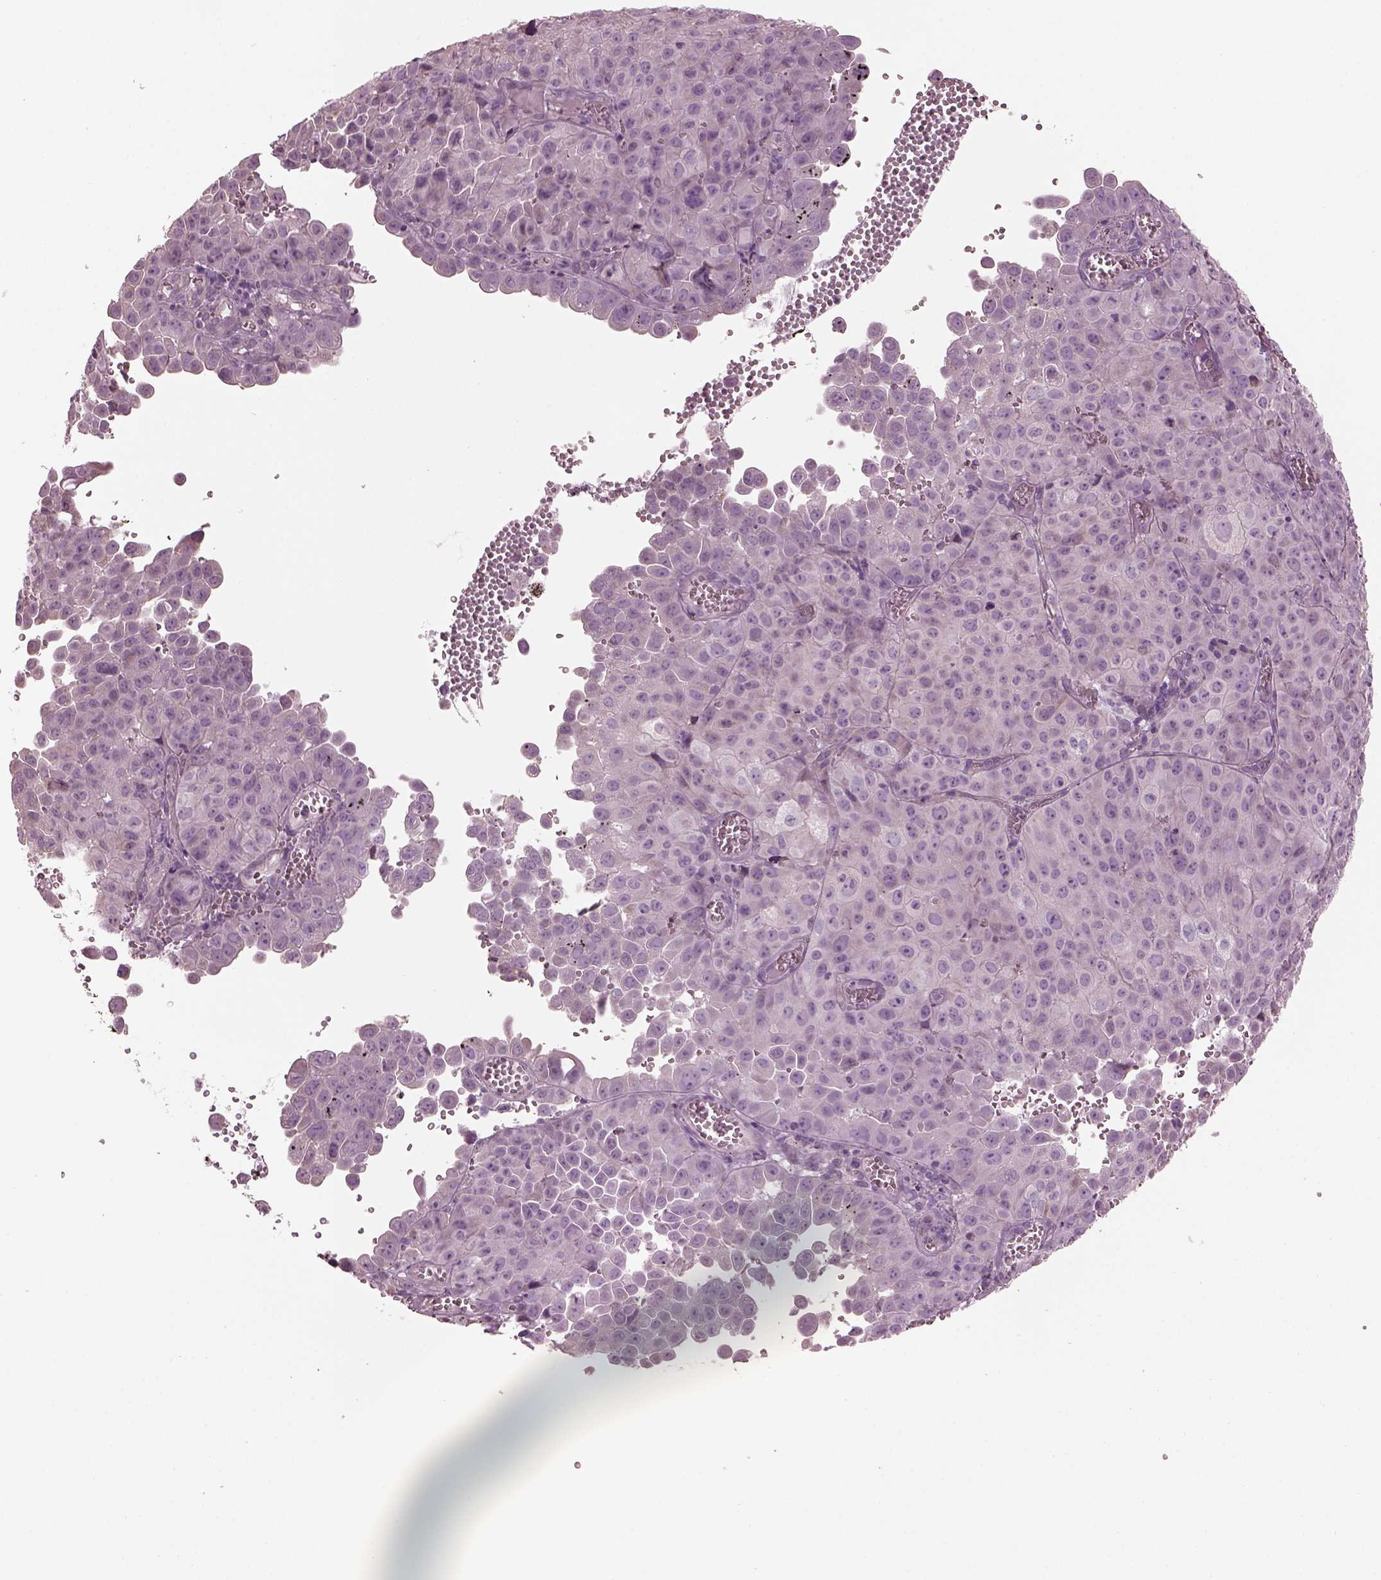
{"staining": {"intensity": "negative", "quantity": "none", "location": "none"}, "tissue": "cervical cancer", "cell_type": "Tumor cells", "image_type": "cancer", "snomed": [{"axis": "morphology", "description": "Squamous cell carcinoma, NOS"}, {"axis": "topography", "description": "Cervix"}], "caption": "Immunohistochemical staining of human cervical cancer shows no significant positivity in tumor cells.", "gene": "SPATA7", "patient": {"sex": "female", "age": 55}}